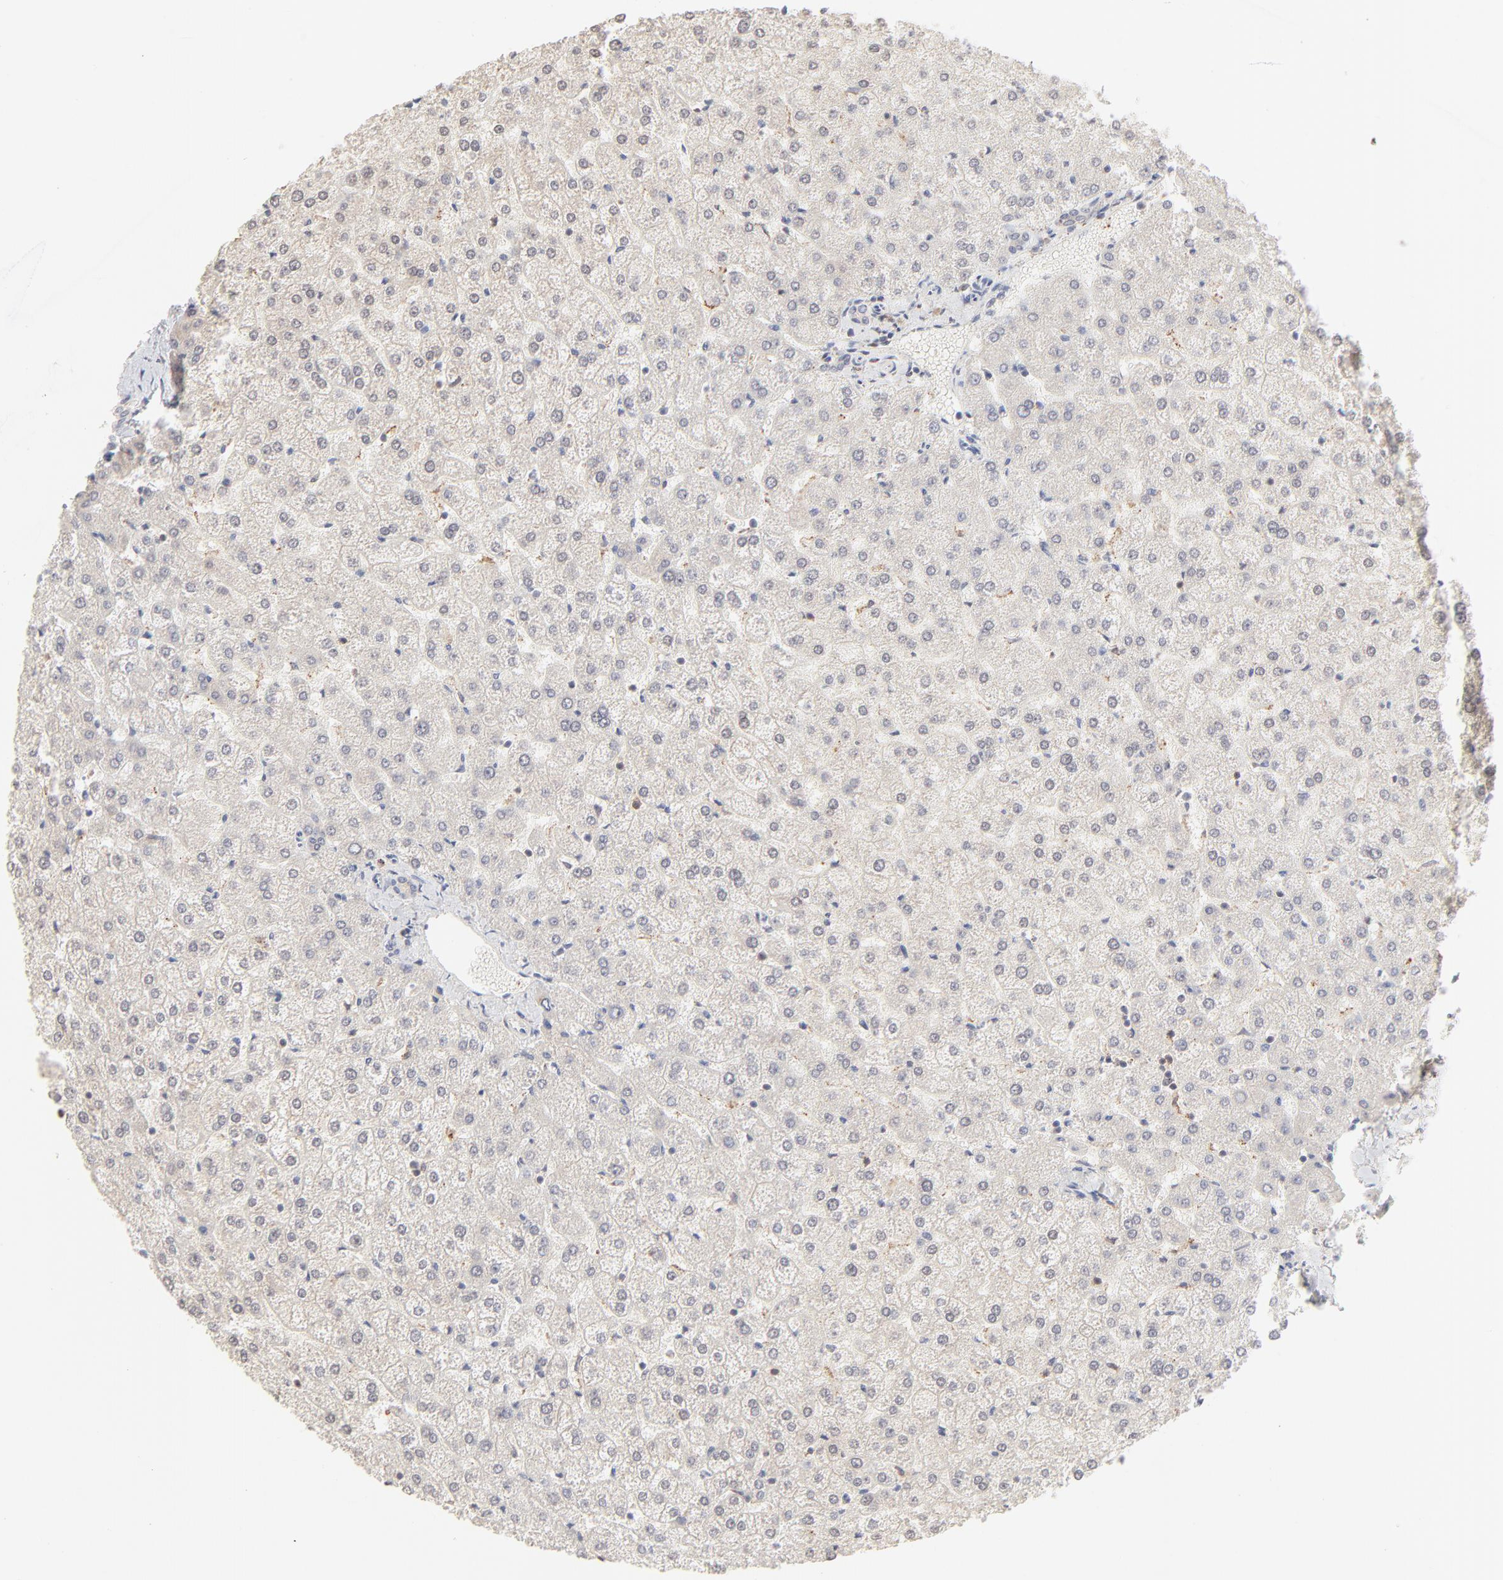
{"staining": {"intensity": "negative", "quantity": "none", "location": "none"}, "tissue": "liver", "cell_type": "Cholangiocytes", "image_type": "normal", "snomed": [{"axis": "morphology", "description": "Normal tissue, NOS"}, {"axis": "topography", "description": "Liver"}], "caption": "High power microscopy photomicrograph of an immunohistochemistry (IHC) histopathology image of benign liver, revealing no significant staining in cholangiocytes.", "gene": "CDK6", "patient": {"sex": "female", "age": 32}}